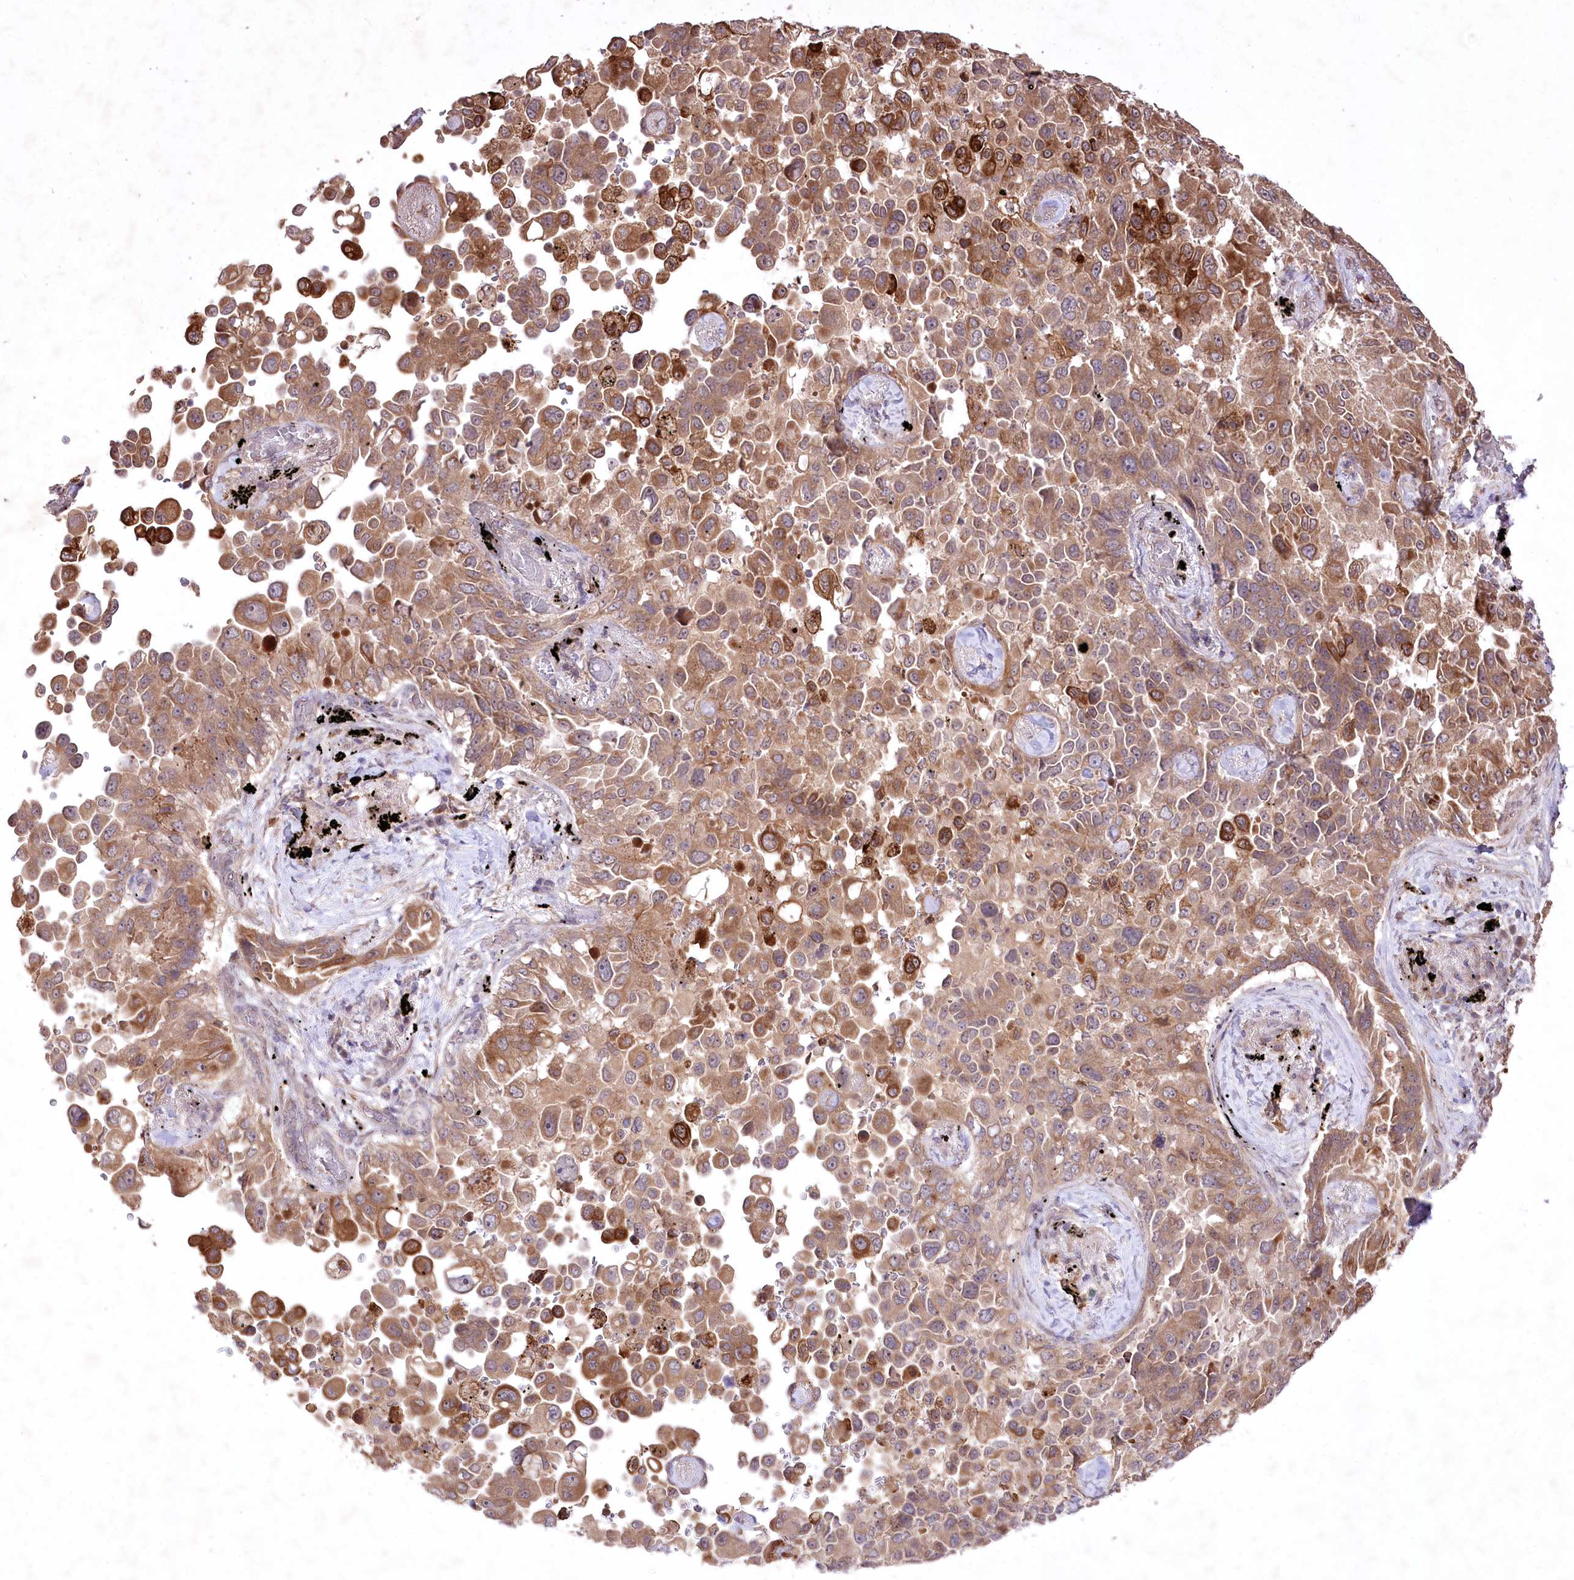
{"staining": {"intensity": "moderate", "quantity": ">75%", "location": "cytoplasmic/membranous"}, "tissue": "lung cancer", "cell_type": "Tumor cells", "image_type": "cancer", "snomed": [{"axis": "morphology", "description": "Adenocarcinoma, NOS"}, {"axis": "topography", "description": "Lung"}], "caption": "Tumor cells display moderate cytoplasmic/membranous positivity in approximately >75% of cells in lung adenocarcinoma.", "gene": "HELT", "patient": {"sex": "female", "age": 67}}